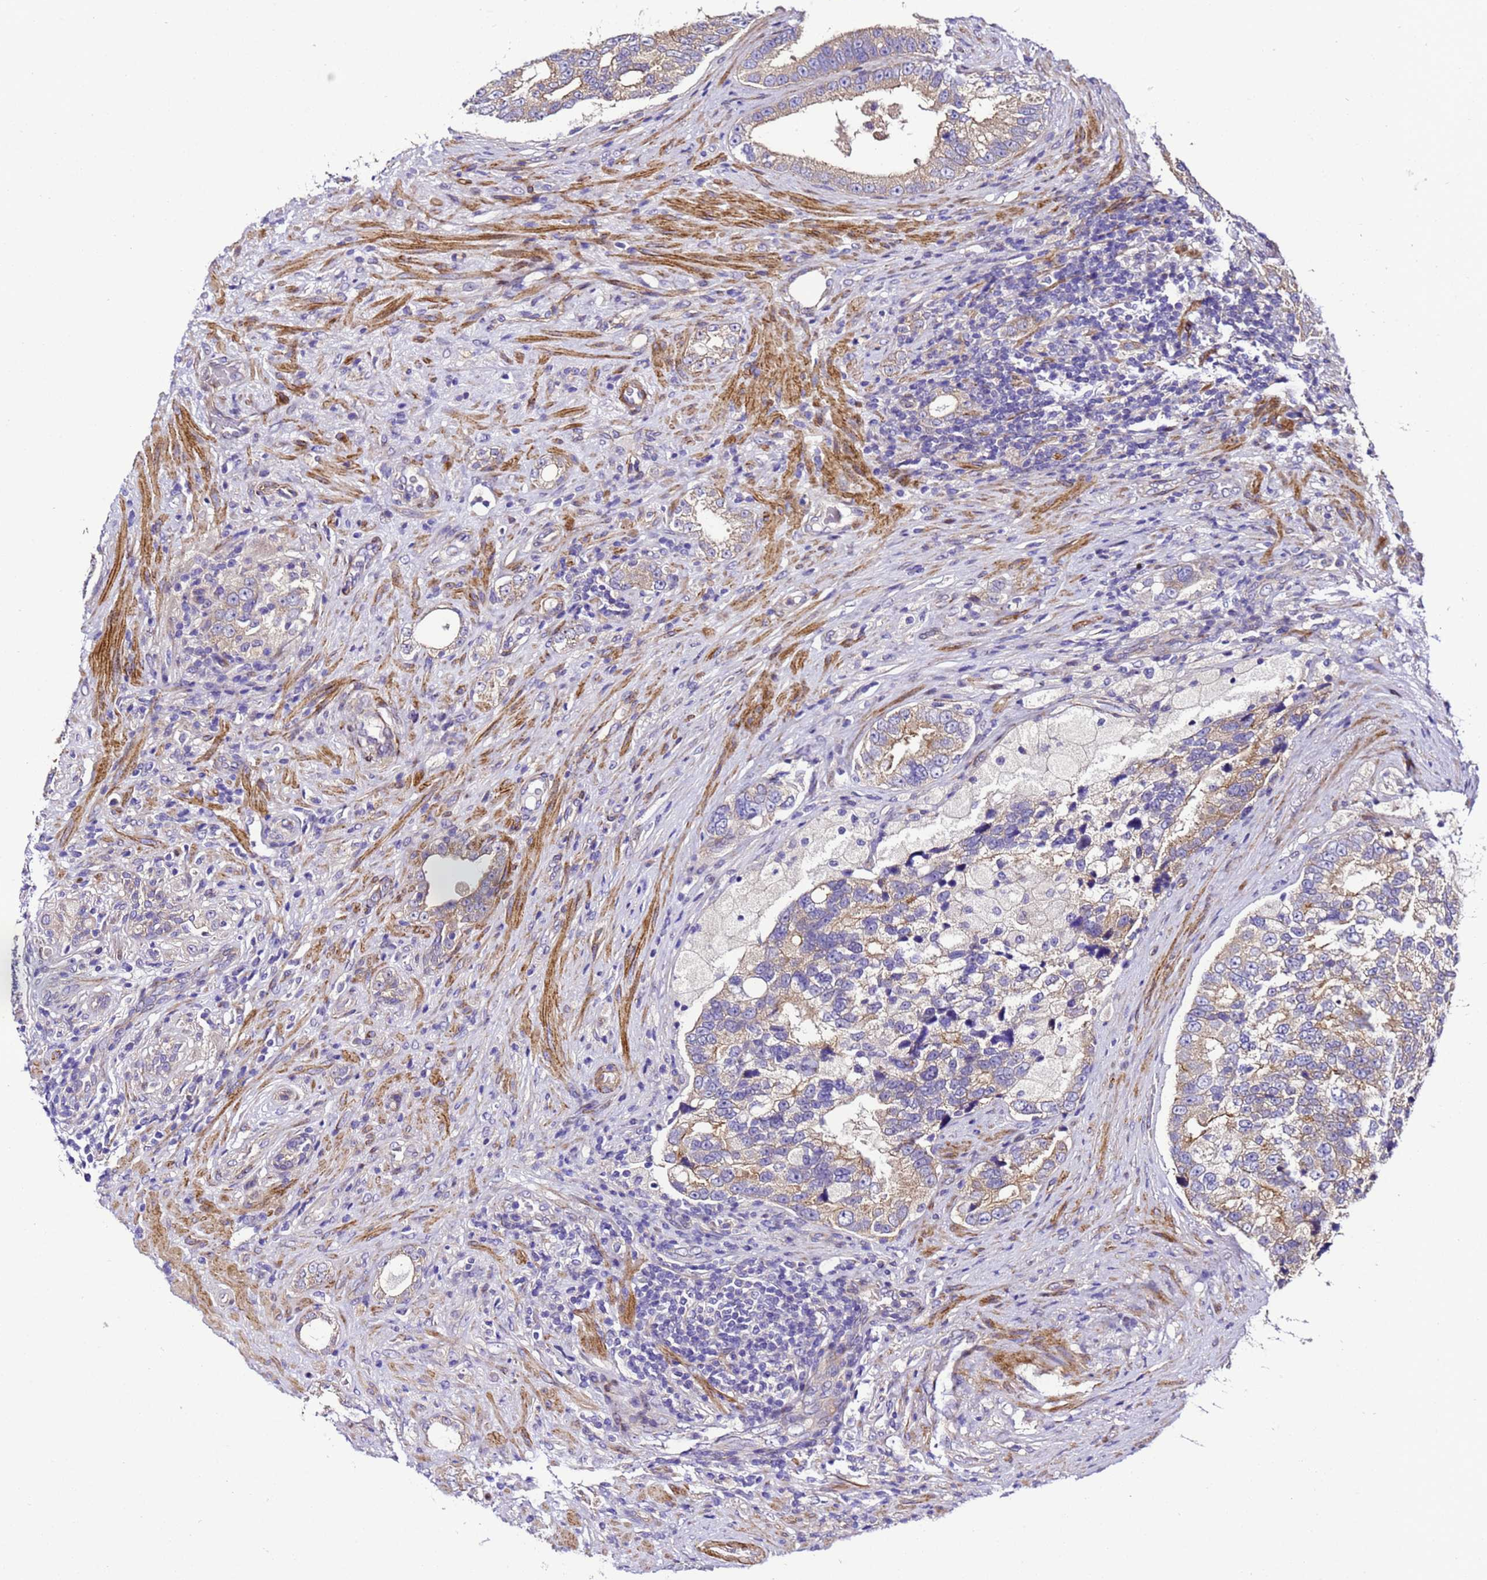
{"staining": {"intensity": "weak", "quantity": ">75%", "location": "cytoplasmic/membranous"}, "tissue": "prostate cancer", "cell_type": "Tumor cells", "image_type": "cancer", "snomed": [{"axis": "morphology", "description": "Adenocarcinoma, High grade"}, {"axis": "topography", "description": "Prostate"}], "caption": "Immunohistochemical staining of human high-grade adenocarcinoma (prostate) demonstrates low levels of weak cytoplasmic/membranous protein staining in about >75% of tumor cells.", "gene": "ZNF417", "patient": {"sex": "male", "age": 70}}